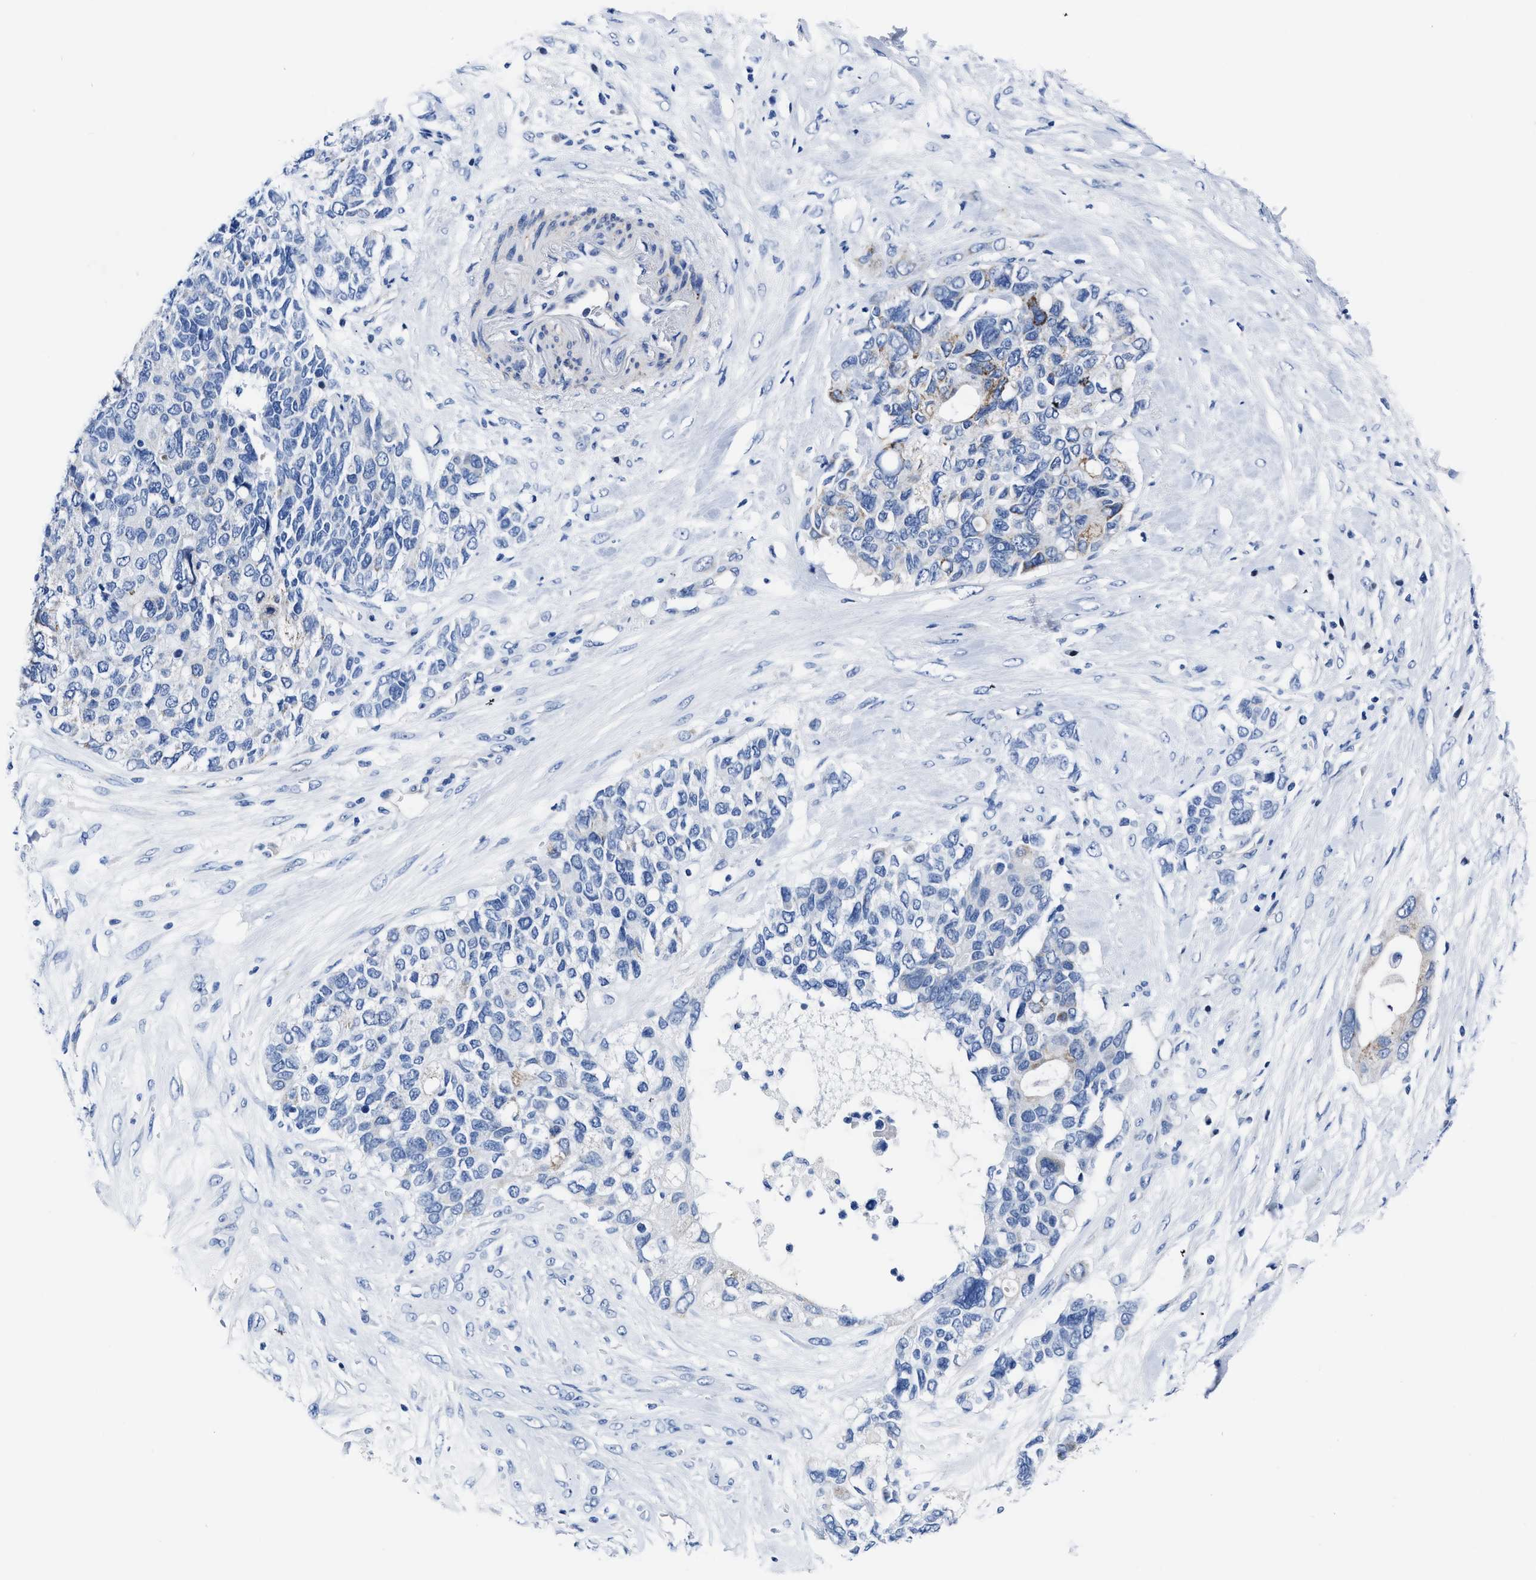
{"staining": {"intensity": "moderate", "quantity": "<25%", "location": "cytoplasmic/membranous"}, "tissue": "pancreatic cancer", "cell_type": "Tumor cells", "image_type": "cancer", "snomed": [{"axis": "morphology", "description": "Adenocarcinoma, NOS"}, {"axis": "topography", "description": "Pancreas"}], "caption": "A photomicrograph of human pancreatic adenocarcinoma stained for a protein demonstrates moderate cytoplasmic/membranous brown staining in tumor cells.", "gene": "KCNMB3", "patient": {"sex": "female", "age": 56}}